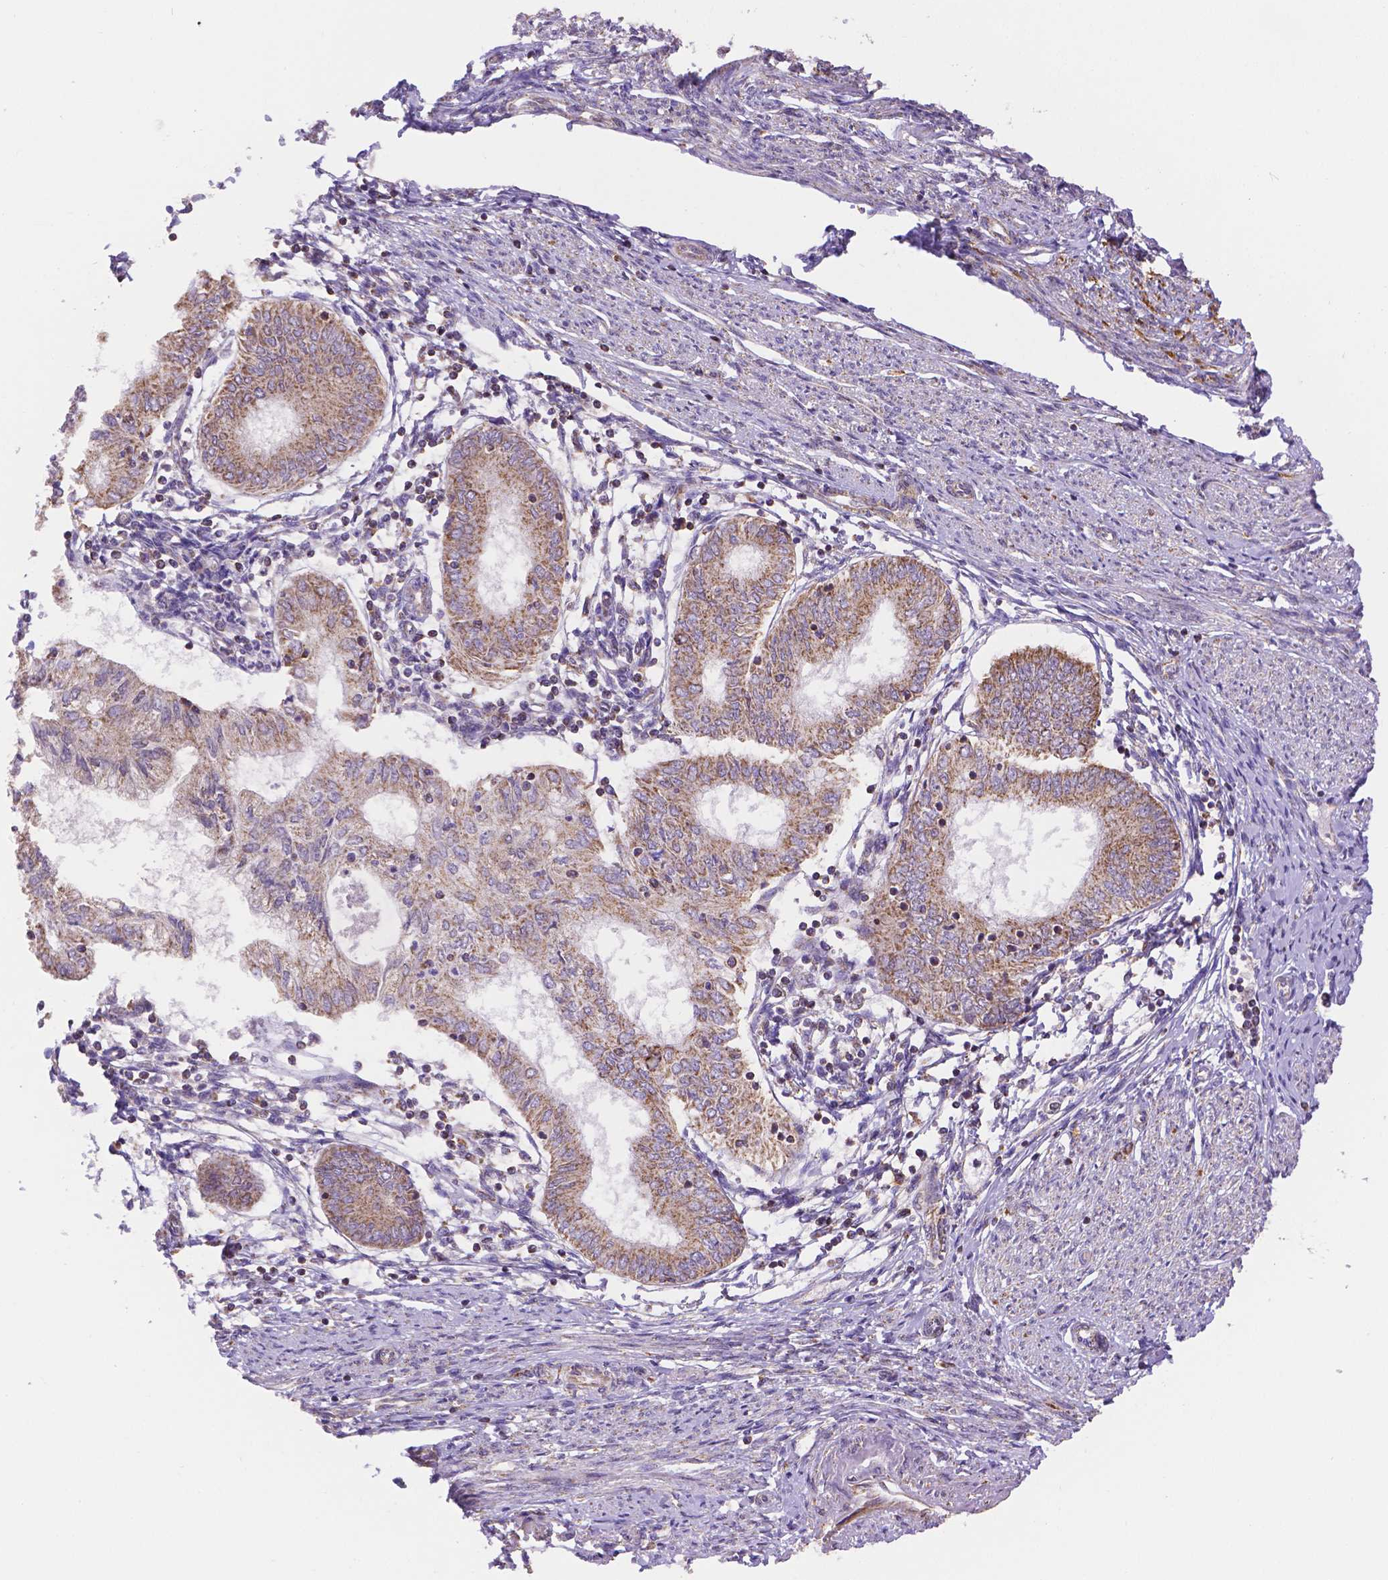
{"staining": {"intensity": "moderate", "quantity": ">75%", "location": "cytoplasmic/membranous"}, "tissue": "endometrial cancer", "cell_type": "Tumor cells", "image_type": "cancer", "snomed": [{"axis": "morphology", "description": "Adenocarcinoma, NOS"}, {"axis": "topography", "description": "Endometrium"}], "caption": "Tumor cells exhibit medium levels of moderate cytoplasmic/membranous staining in approximately >75% of cells in endometrial adenocarcinoma.", "gene": "CYYR1", "patient": {"sex": "female", "age": 68}}